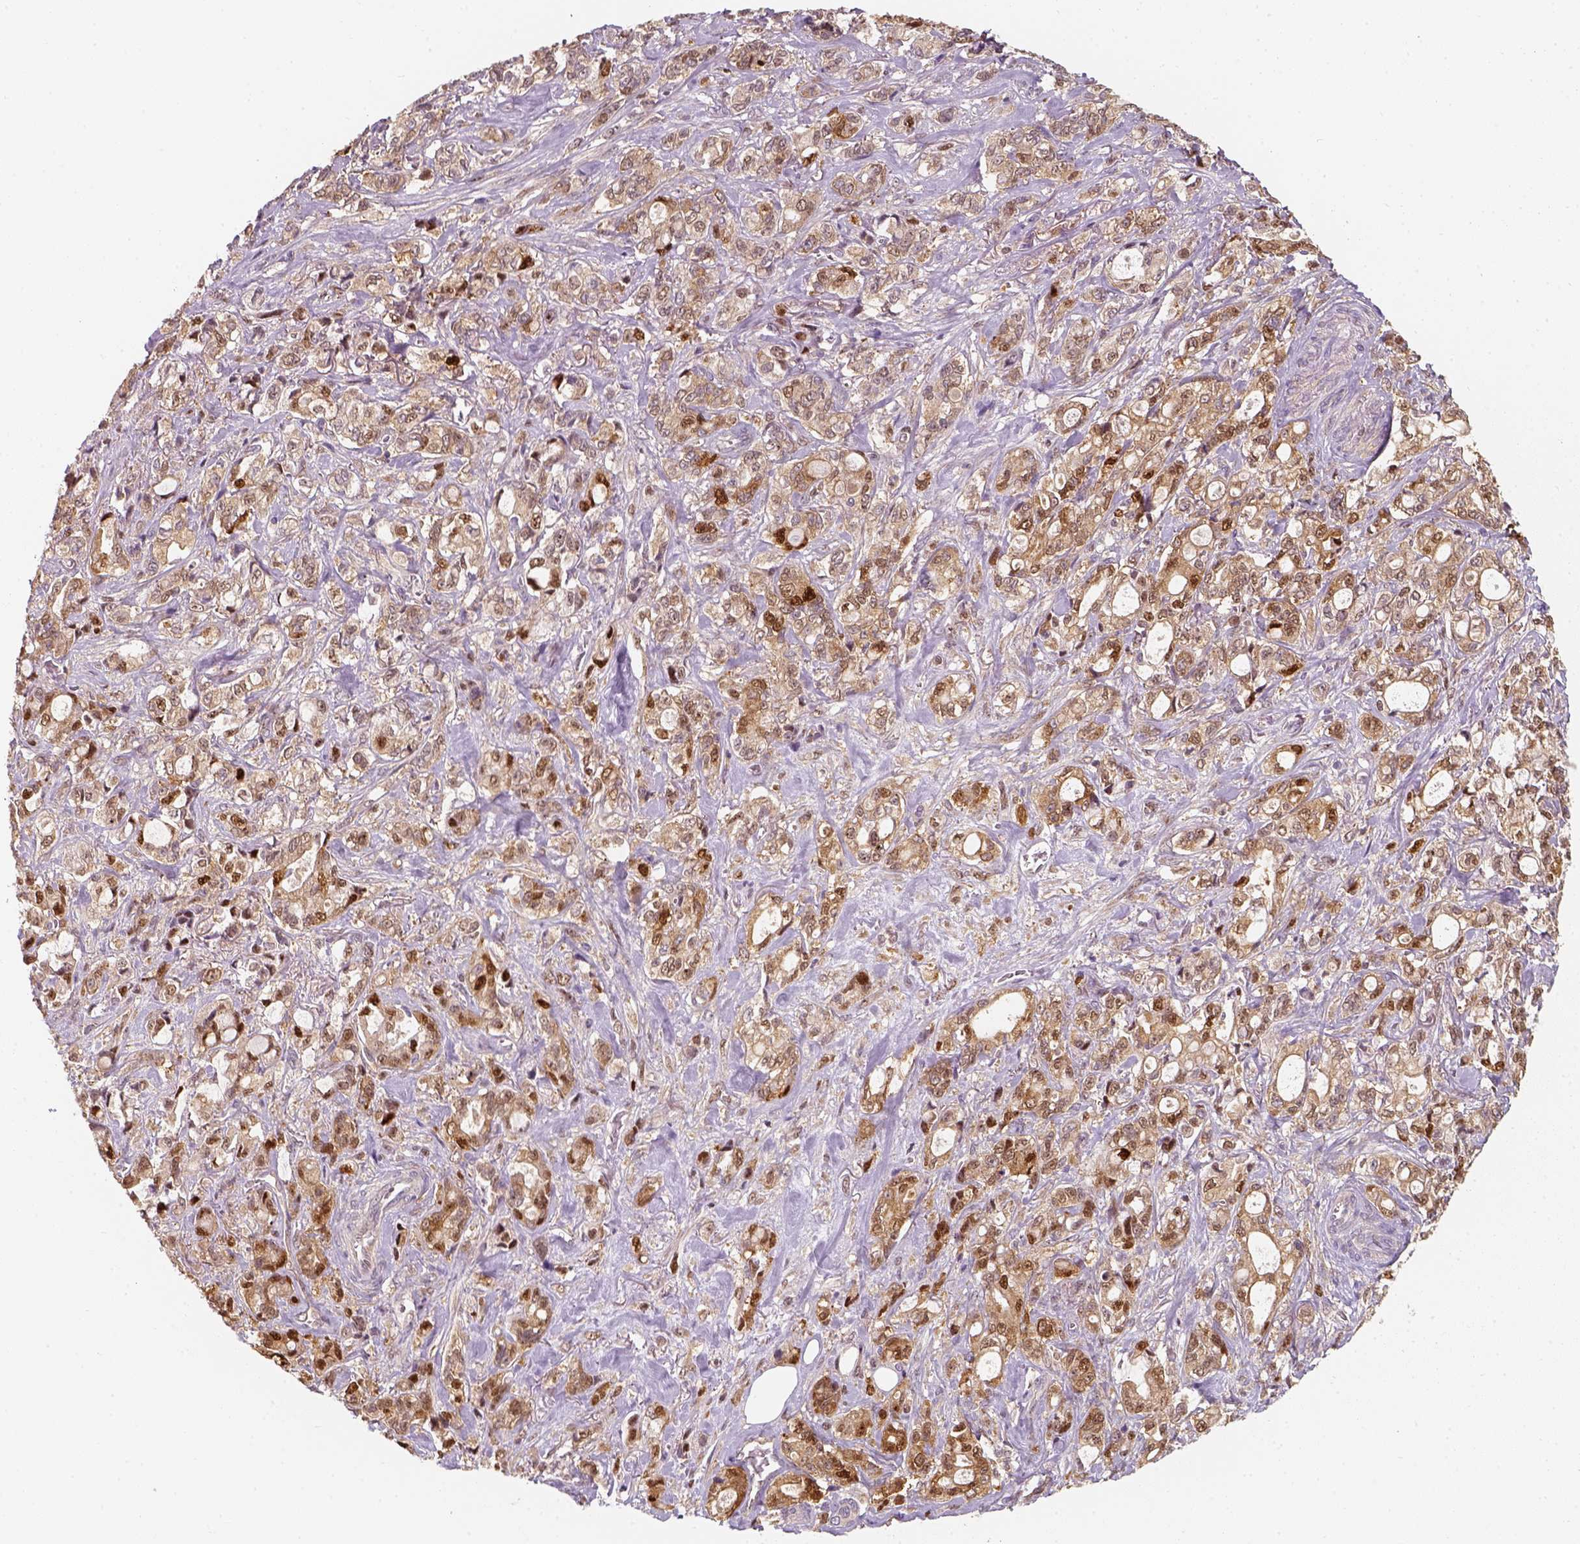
{"staining": {"intensity": "strong", "quantity": "<25%", "location": "nuclear"}, "tissue": "stomach cancer", "cell_type": "Tumor cells", "image_type": "cancer", "snomed": [{"axis": "morphology", "description": "Adenocarcinoma, NOS"}, {"axis": "topography", "description": "Stomach"}], "caption": "The image shows staining of stomach cancer, revealing strong nuclear protein positivity (brown color) within tumor cells.", "gene": "SQSTM1", "patient": {"sex": "male", "age": 63}}